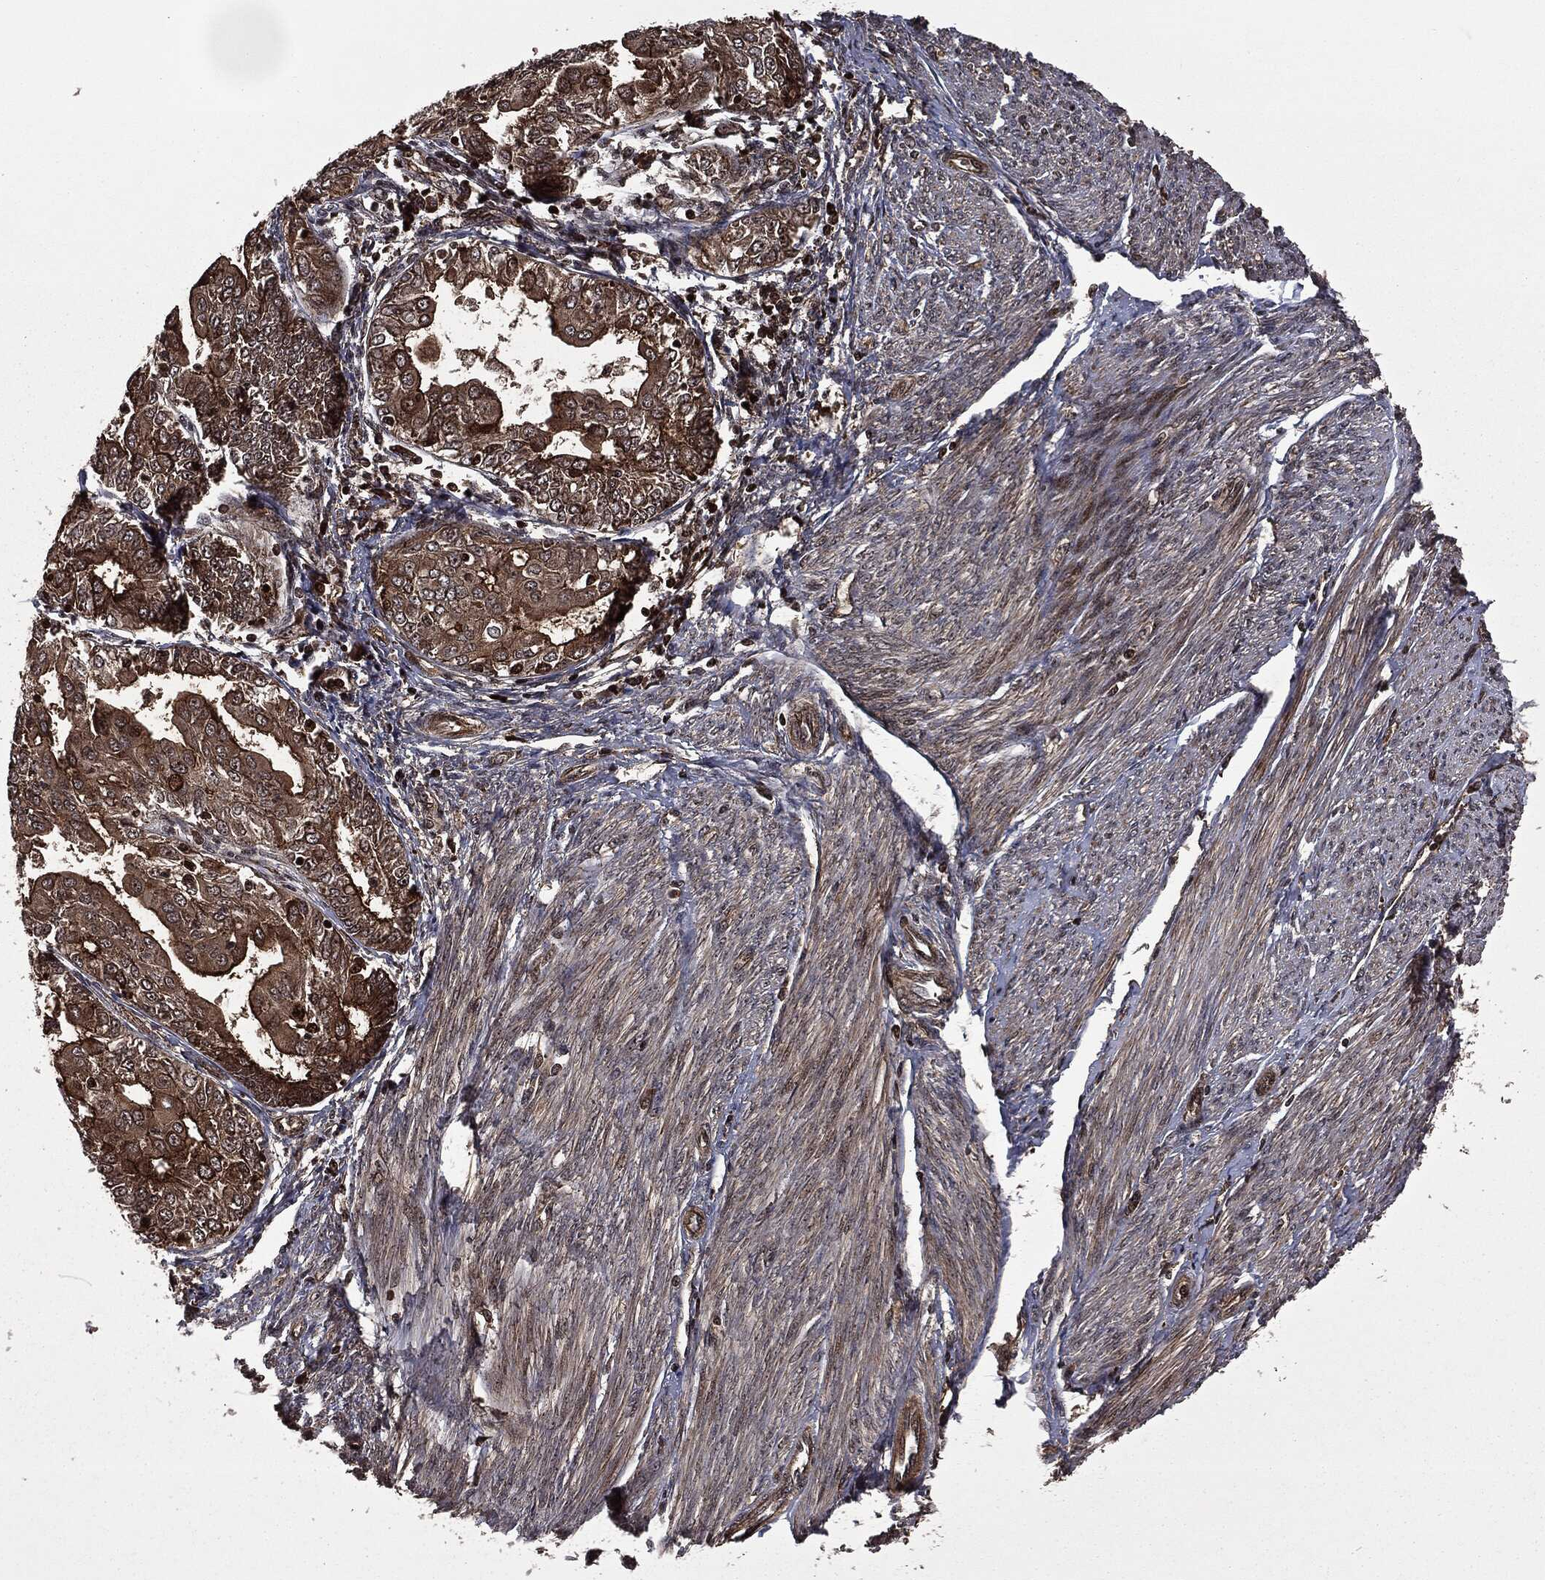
{"staining": {"intensity": "moderate", "quantity": ">75%", "location": "cytoplasmic/membranous"}, "tissue": "endometrial cancer", "cell_type": "Tumor cells", "image_type": "cancer", "snomed": [{"axis": "morphology", "description": "Adenocarcinoma, NOS"}, {"axis": "topography", "description": "Endometrium"}], "caption": "Protein analysis of endometrial cancer (adenocarcinoma) tissue demonstrates moderate cytoplasmic/membranous positivity in about >75% of tumor cells.", "gene": "CARD6", "patient": {"sex": "female", "age": 68}}